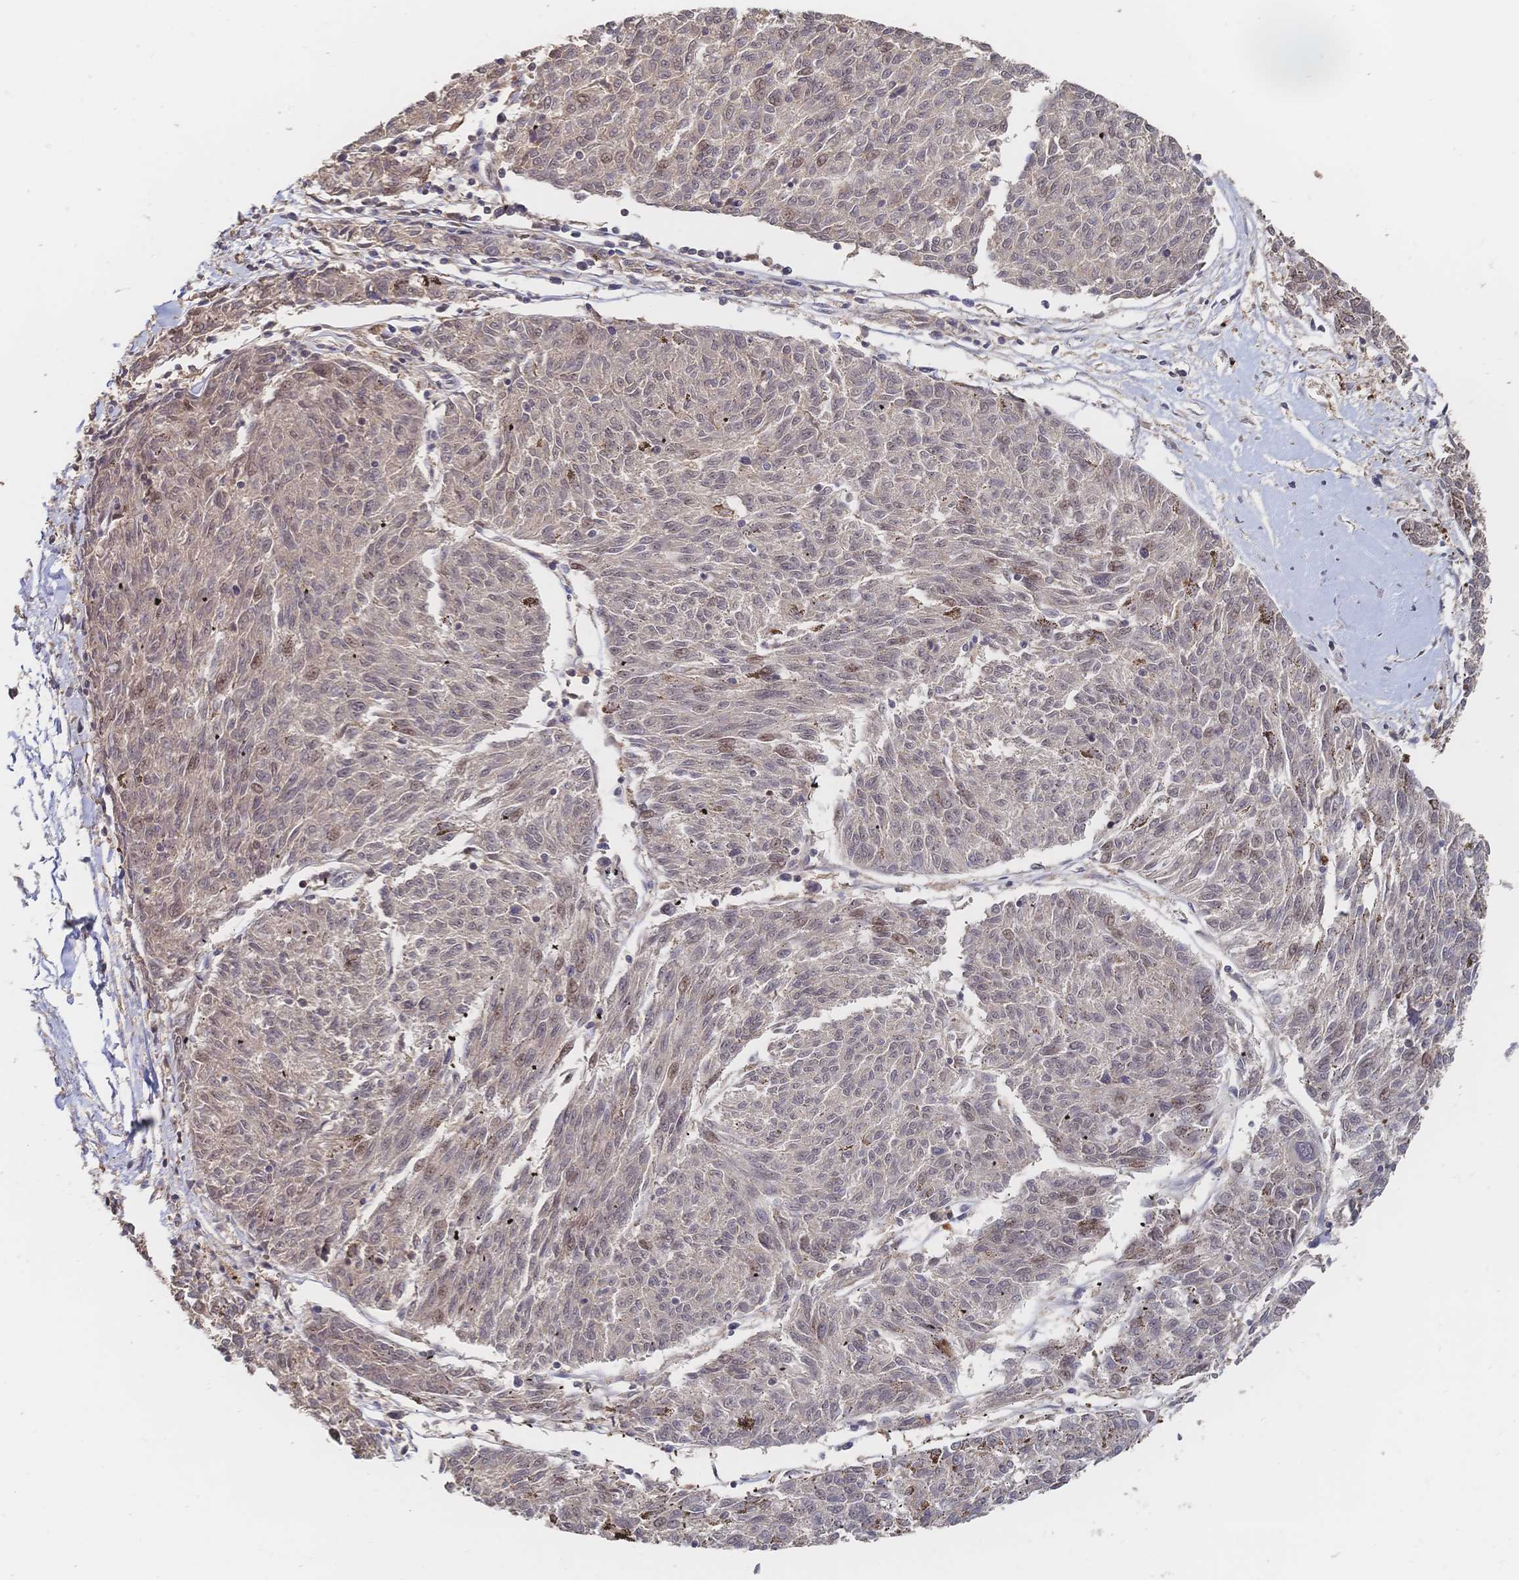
{"staining": {"intensity": "weak", "quantity": "<25%", "location": "nuclear"}, "tissue": "melanoma", "cell_type": "Tumor cells", "image_type": "cancer", "snomed": [{"axis": "morphology", "description": "Malignant melanoma, NOS"}, {"axis": "topography", "description": "Skin"}], "caption": "DAB immunohistochemical staining of human malignant melanoma displays no significant positivity in tumor cells. Brightfield microscopy of immunohistochemistry stained with DAB (brown) and hematoxylin (blue), captured at high magnification.", "gene": "LRP5", "patient": {"sex": "female", "age": 72}}